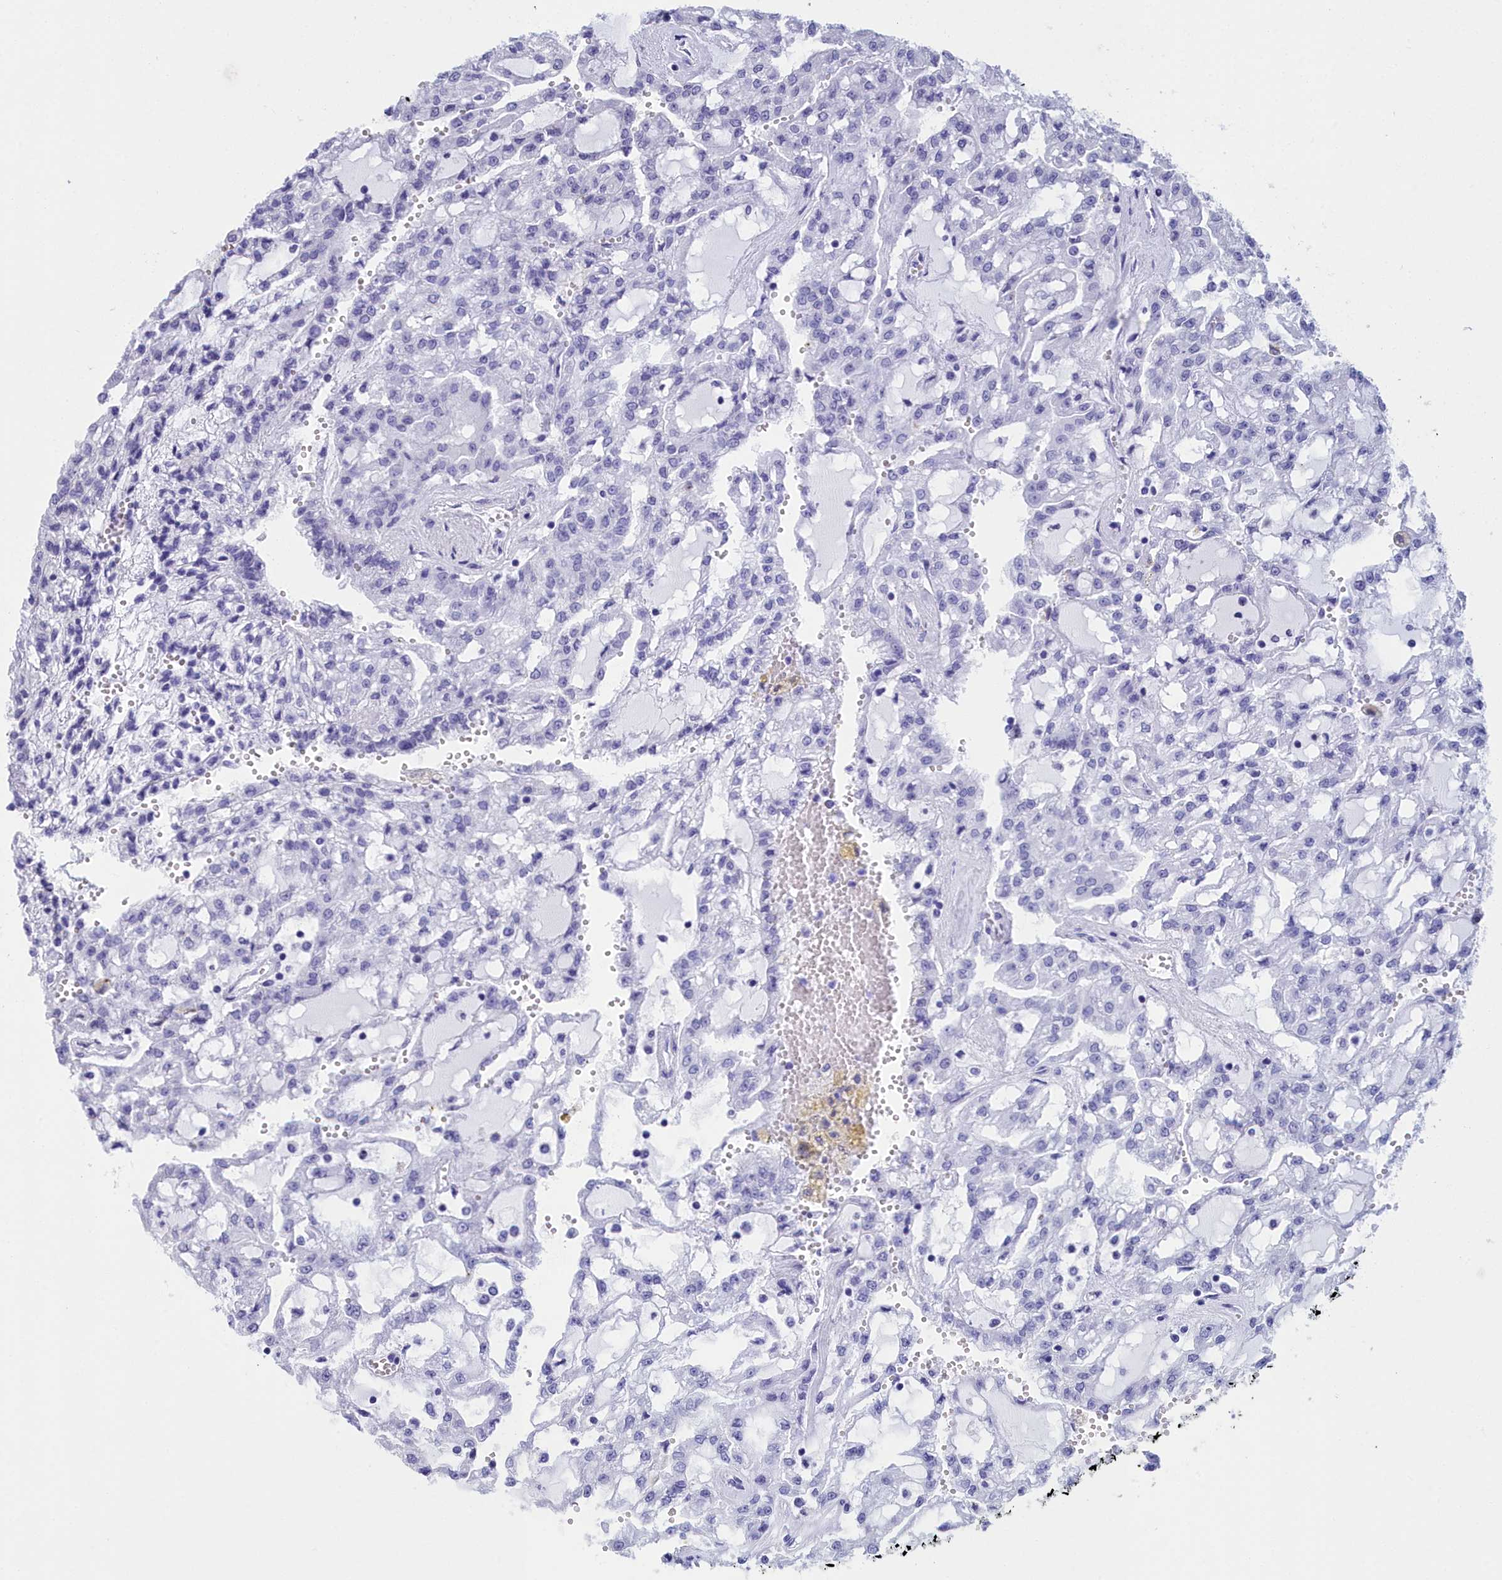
{"staining": {"intensity": "negative", "quantity": "none", "location": "none"}, "tissue": "renal cancer", "cell_type": "Tumor cells", "image_type": "cancer", "snomed": [{"axis": "morphology", "description": "Adenocarcinoma, NOS"}, {"axis": "topography", "description": "Kidney"}], "caption": "Immunohistochemistry histopathology image of neoplastic tissue: human renal cancer (adenocarcinoma) stained with DAB (3,3'-diaminobenzidine) exhibits no significant protein positivity in tumor cells.", "gene": "CCDC97", "patient": {"sex": "male", "age": 63}}